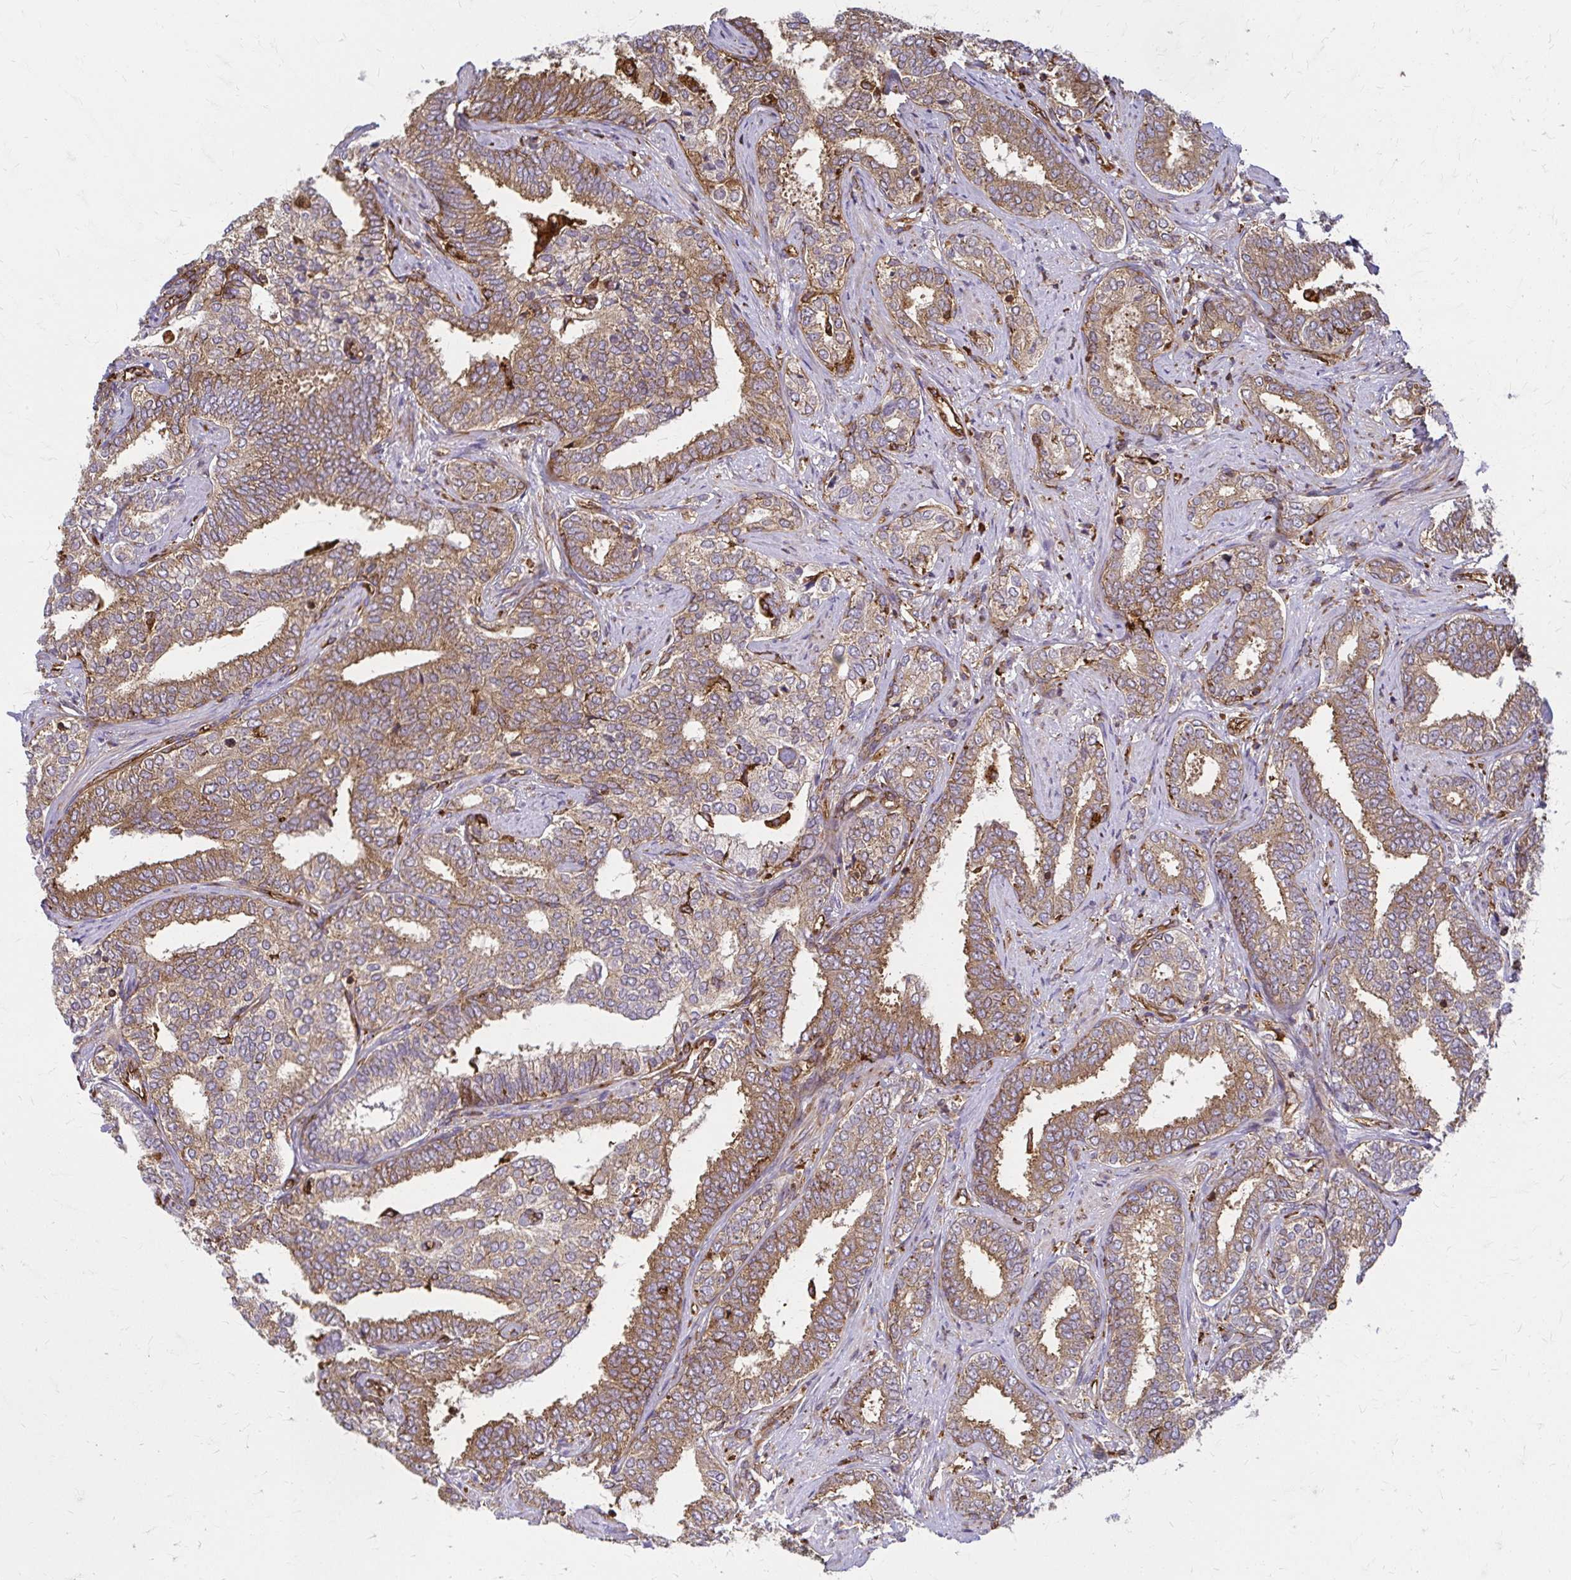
{"staining": {"intensity": "moderate", "quantity": ">75%", "location": "cytoplasmic/membranous"}, "tissue": "prostate cancer", "cell_type": "Tumor cells", "image_type": "cancer", "snomed": [{"axis": "morphology", "description": "Adenocarcinoma, High grade"}, {"axis": "topography", "description": "Prostate"}], "caption": "Immunohistochemistry of prostate cancer (adenocarcinoma (high-grade)) reveals medium levels of moderate cytoplasmic/membranous expression in about >75% of tumor cells.", "gene": "WASF2", "patient": {"sex": "male", "age": 72}}